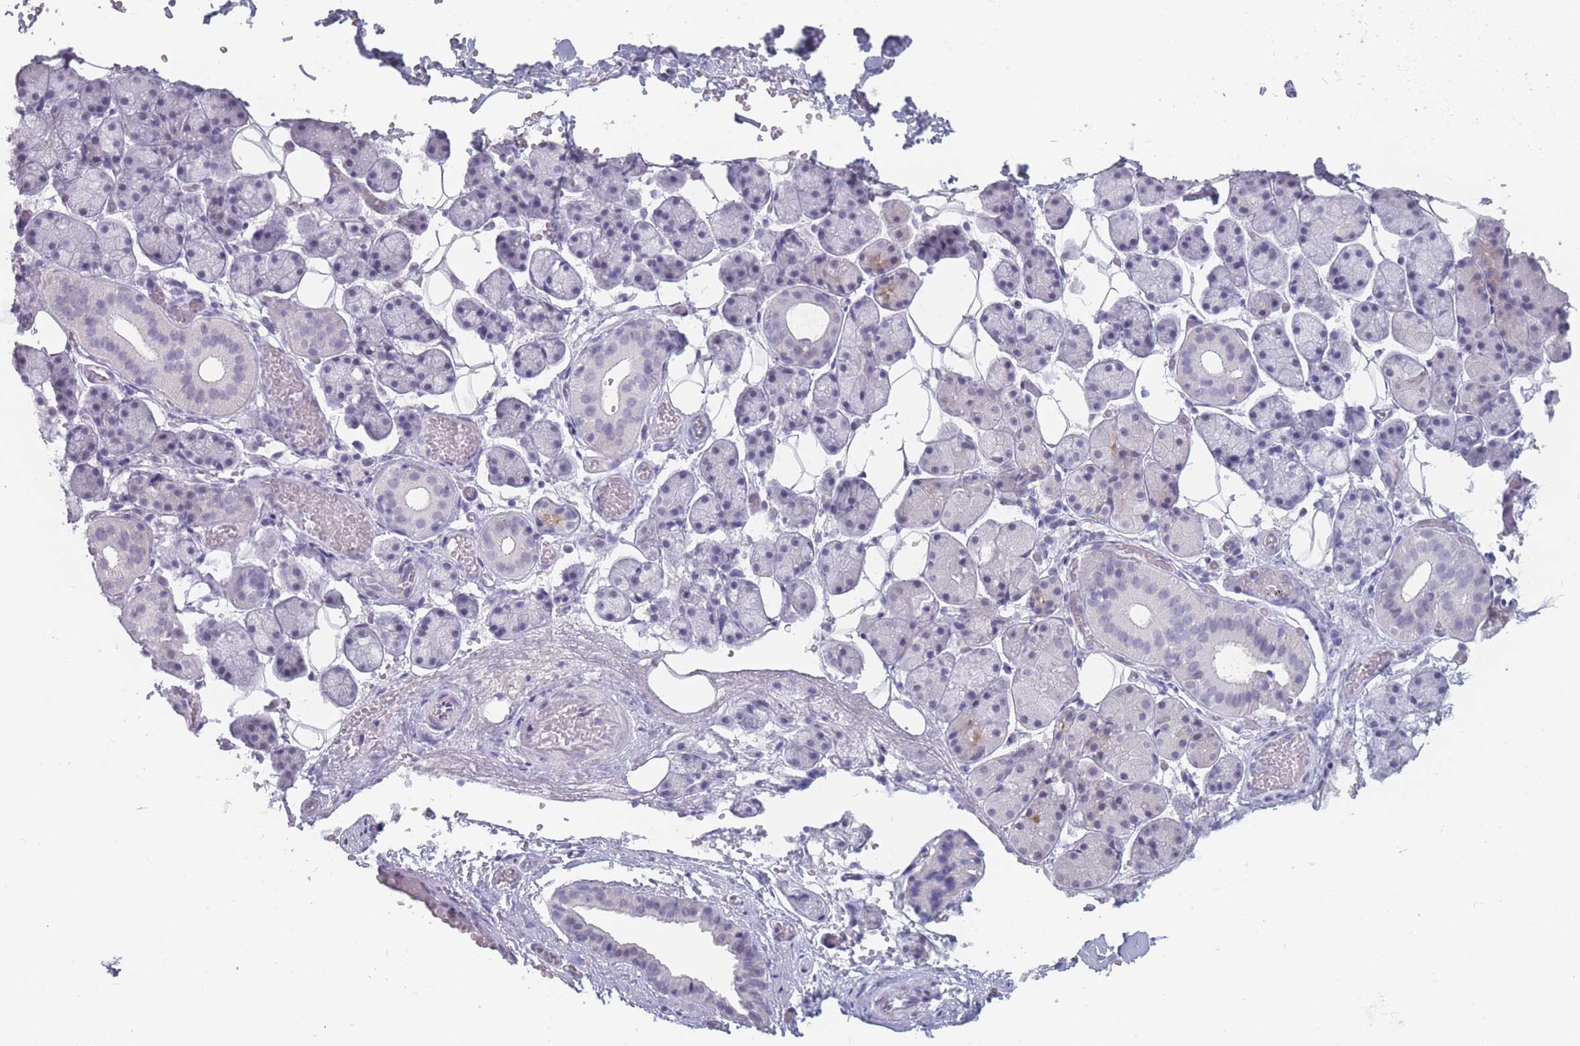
{"staining": {"intensity": "negative", "quantity": "none", "location": "none"}, "tissue": "salivary gland", "cell_type": "Glandular cells", "image_type": "normal", "snomed": [{"axis": "morphology", "description": "Normal tissue, NOS"}, {"axis": "topography", "description": "Salivary gland"}], "caption": "Glandular cells are negative for brown protein staining in unremarkable salivary gland. (DAB (3,3'-diaminobenzidine) immunohistochemistry with hematoxylin counter stain).", "gene": "ROS1", "patient": {"sex": "female", "age": 33}}